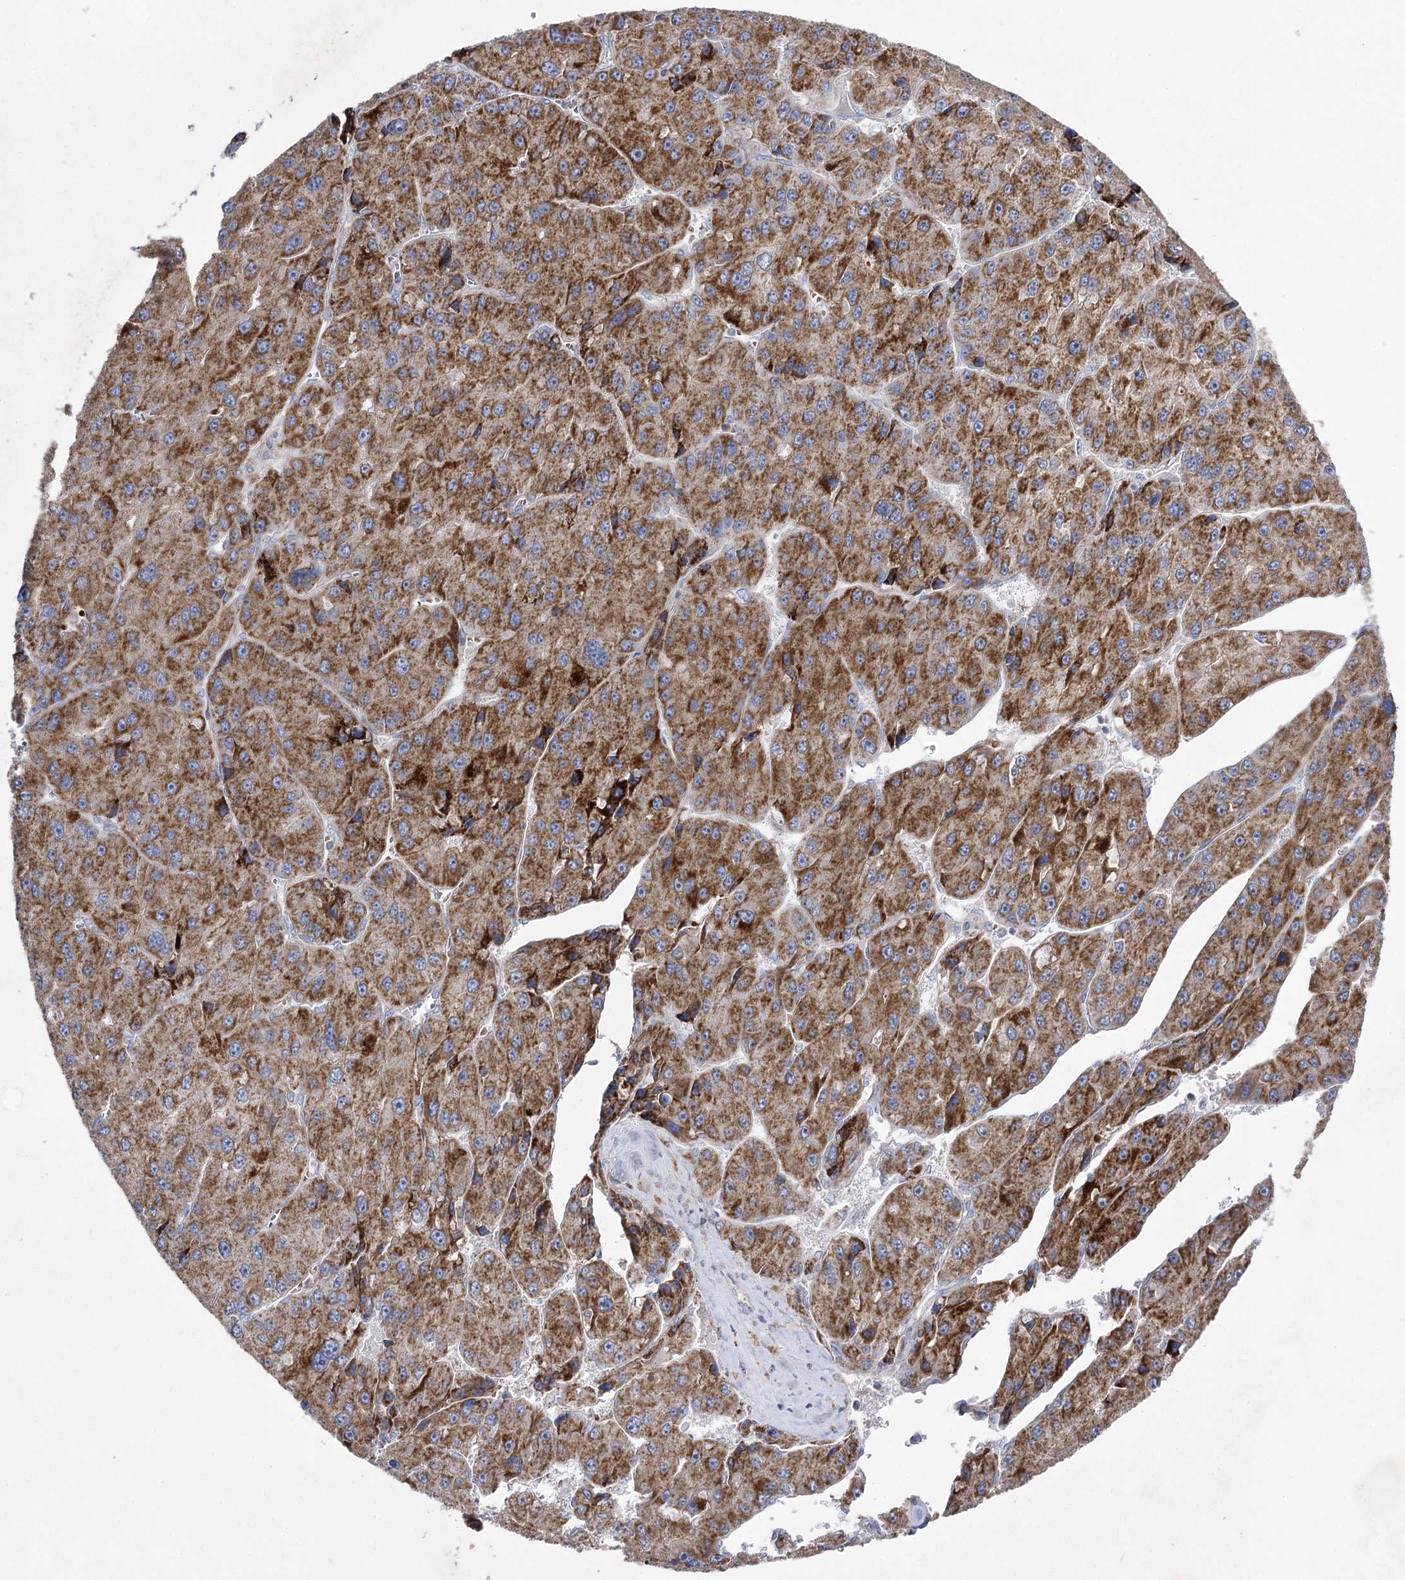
{"staining": {"intensity": "strong", "quantity": ">75%", "location": "cytoplasmic/membranous"}, "tissue": "liver cancer", "cell_type": "Tumor cells", "image_type": "cancer", "snomed": [{"axis": "morphology", "description": "Carcinoma, Hepatocellular, NOS"}, {"axis": "topography", "description": "Liver"}], "caption": "This is an image of immunohistochemistry (IHC) staining of liver cancer (hepatocellular carcinoma), which shows strong expression in the cytoplasmic/membranous of tumor cells.", "gene": "COX15", "patient": {"sex": "female", "age": 73}}